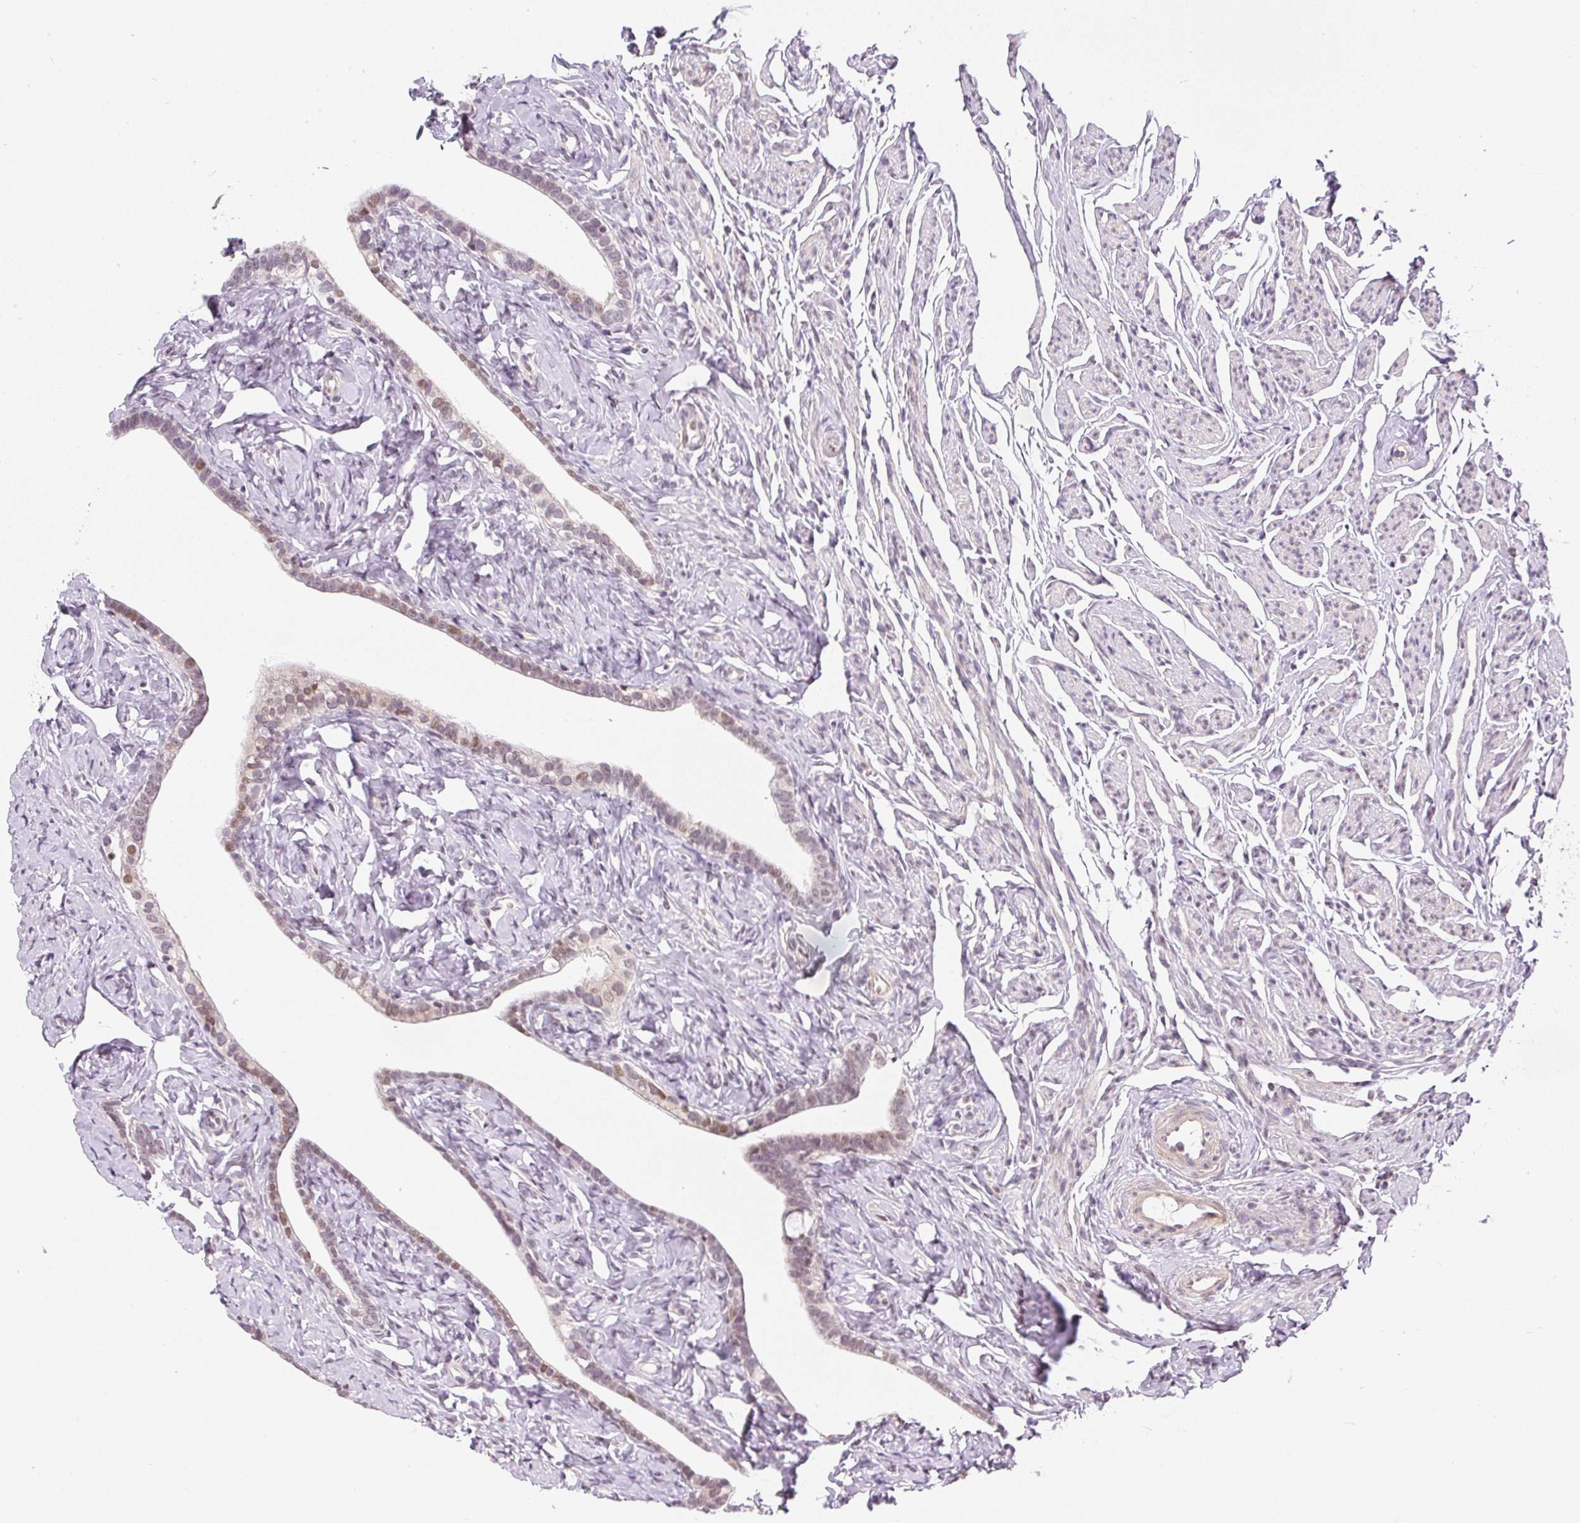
{"staining": {"intensity": "weak", "quantity": "25%-75%", "location": "nuclear"}, "tissue": "fallopian tube", "cell_type": "Glandular cells", "image_type": "normal", "snomed": [{"axis": "morphology", "description": "Normal tissue, NOS"}, {"axis": "topography", "description": "Fallopian tube"}], "caption": "IHC image of benign fallopian tube: human fallopian tube stained using IHC reveals low levels of weak protein expression localized specifically in the nuclear of glandular cells, appearing as a nuclear brown color.", "gene": "DPPA4", "patient": {"sex": "female", "age": 66}}